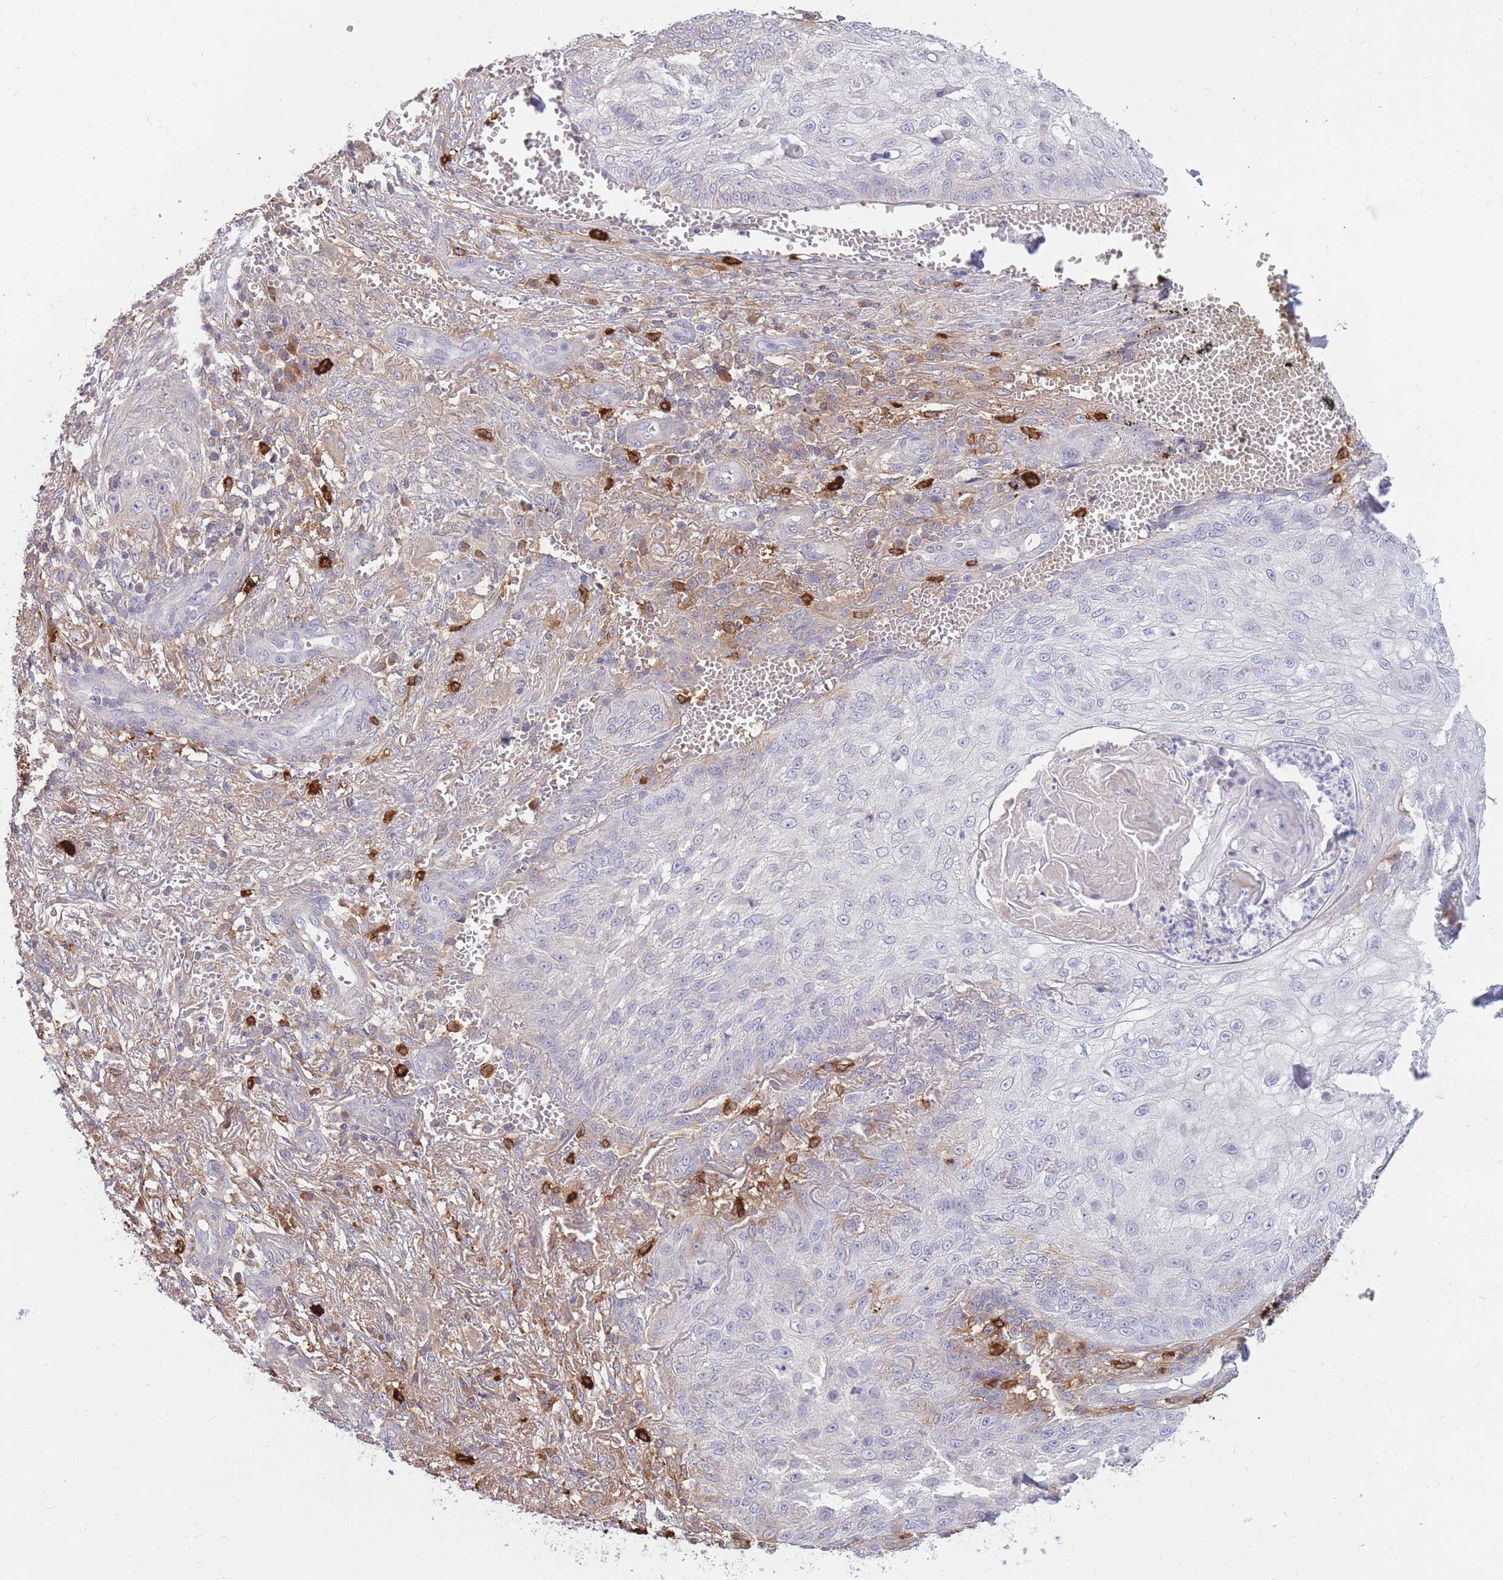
{"staining": {"intensity": "negative", "quantity": "none", "location": "none"}, "tissue": "skin cancer", "cell_type": "Tumor cells", "image_type": "cancer", "snomed": [{"axis": "morphology", "description": "Squamous cell carcinoma, NOS"}, {"axis": "topography", "description": "Skin"}], "caption": "DAB (3,3'-diaminobenzidine) immunohistochemical staining of human squamous cell carcinoma (skin) exhibits no significant positivity in tumor cells. The staining was performed using DAB (3,3'-diaminobenzidine) to visualize the protein expression in brown, while the nuclei were stained in blue with hematoxylin (Magnification: 20x).", "gene": "TPSD1", "patient": {"sex": "male", "age": 70}}